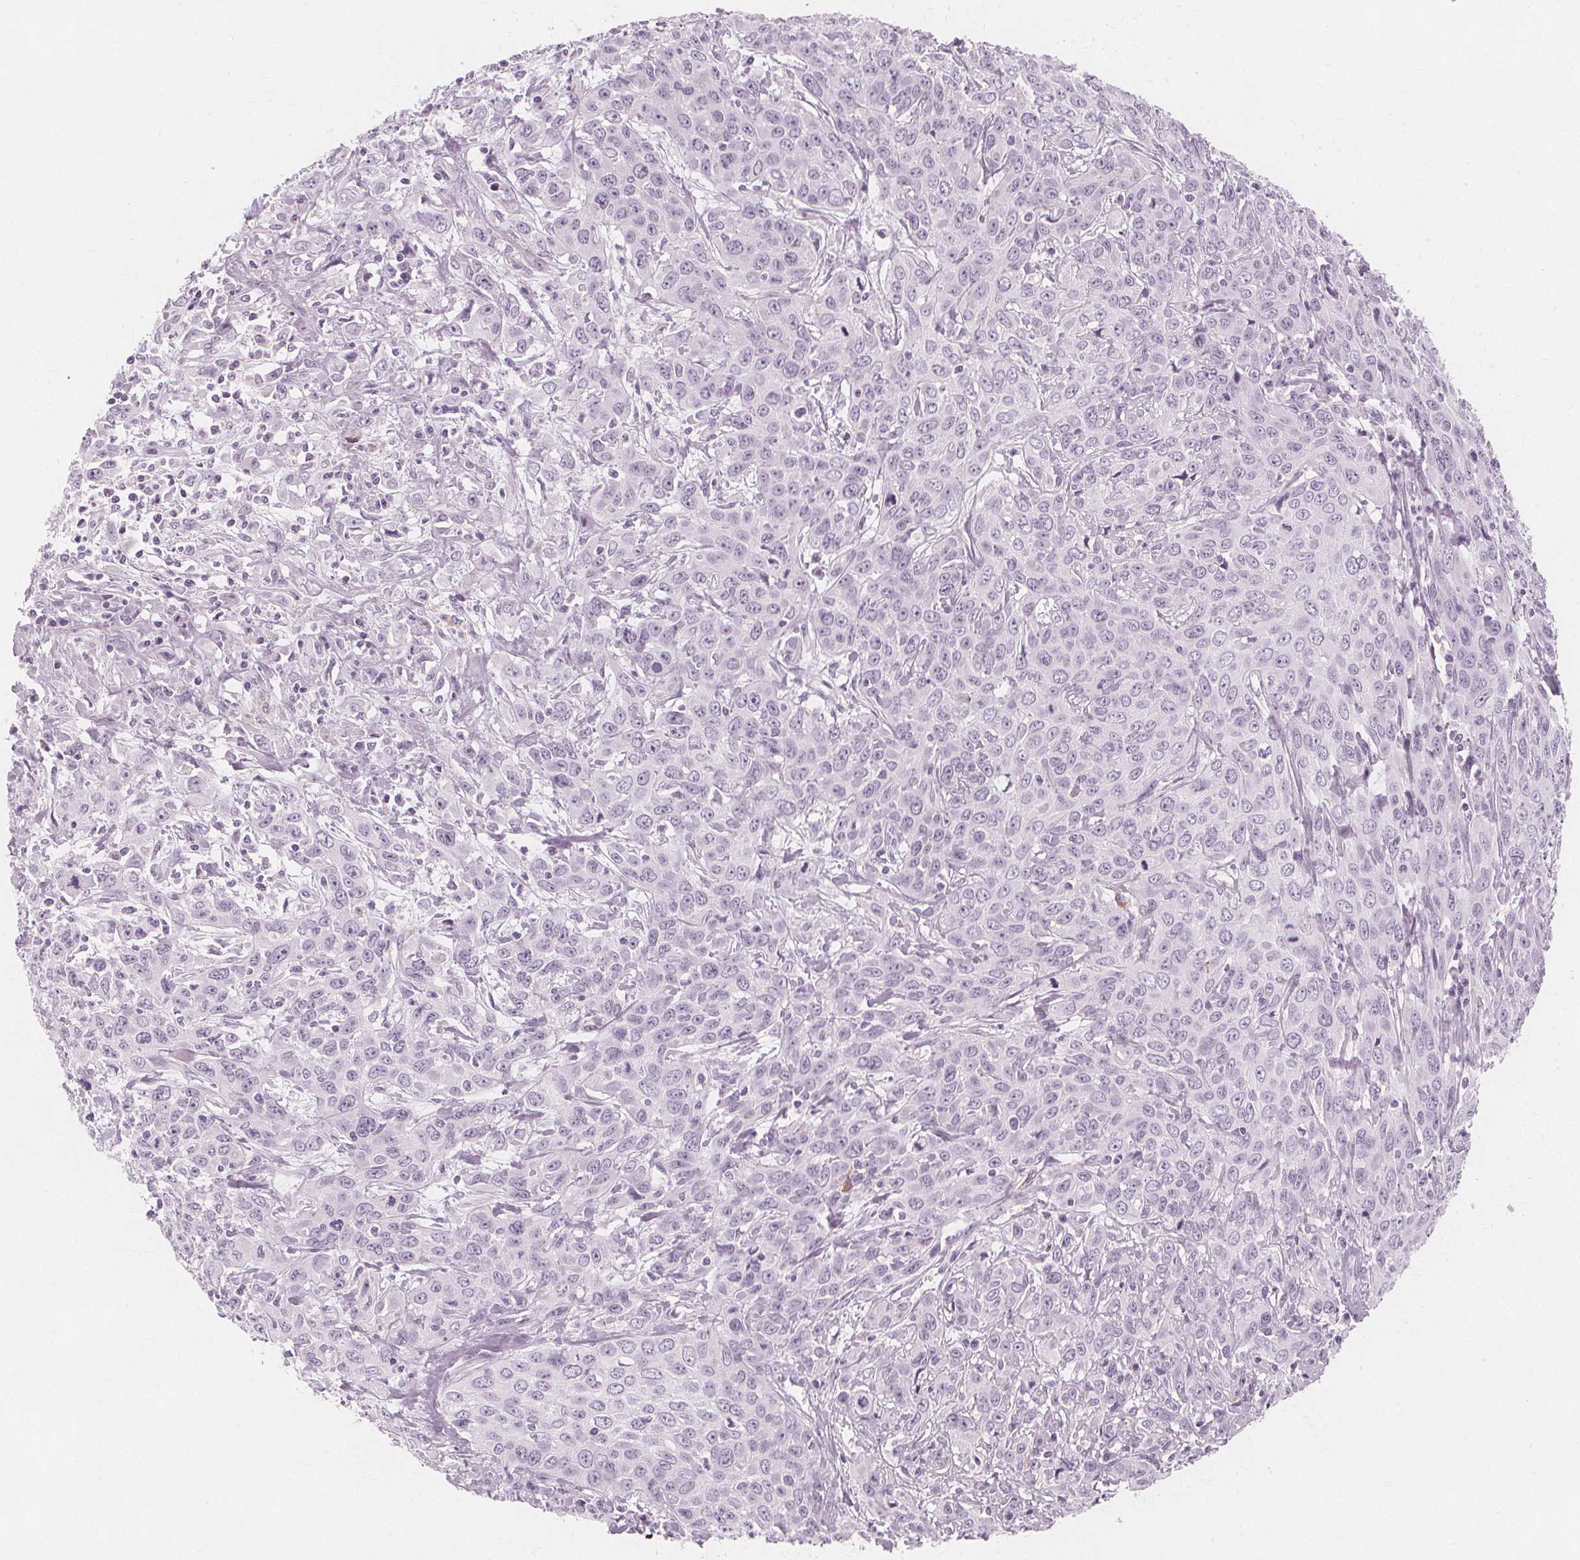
{"staining": {"intensity": "negative", "quantity": "none", "location": "none"}, "tissue": "cervical cancer", "cell_type": "Tumor cells", "image_type": "cancer", "snomed": [{"axis": "morphology", "description": "Squamous cell carcinoma, NOS"}, {"axis": "topography", "description": "Cervix"}], "caption": "An immunohistochemistry histopathology image of cervical cancer (squamous cell carcinoma) is shown. There is no staining in tumor cells of cervical cancer (squamous cell carcinoma).", "gene": "TFF1", "patient": {"sex": "female", "age": 38}}